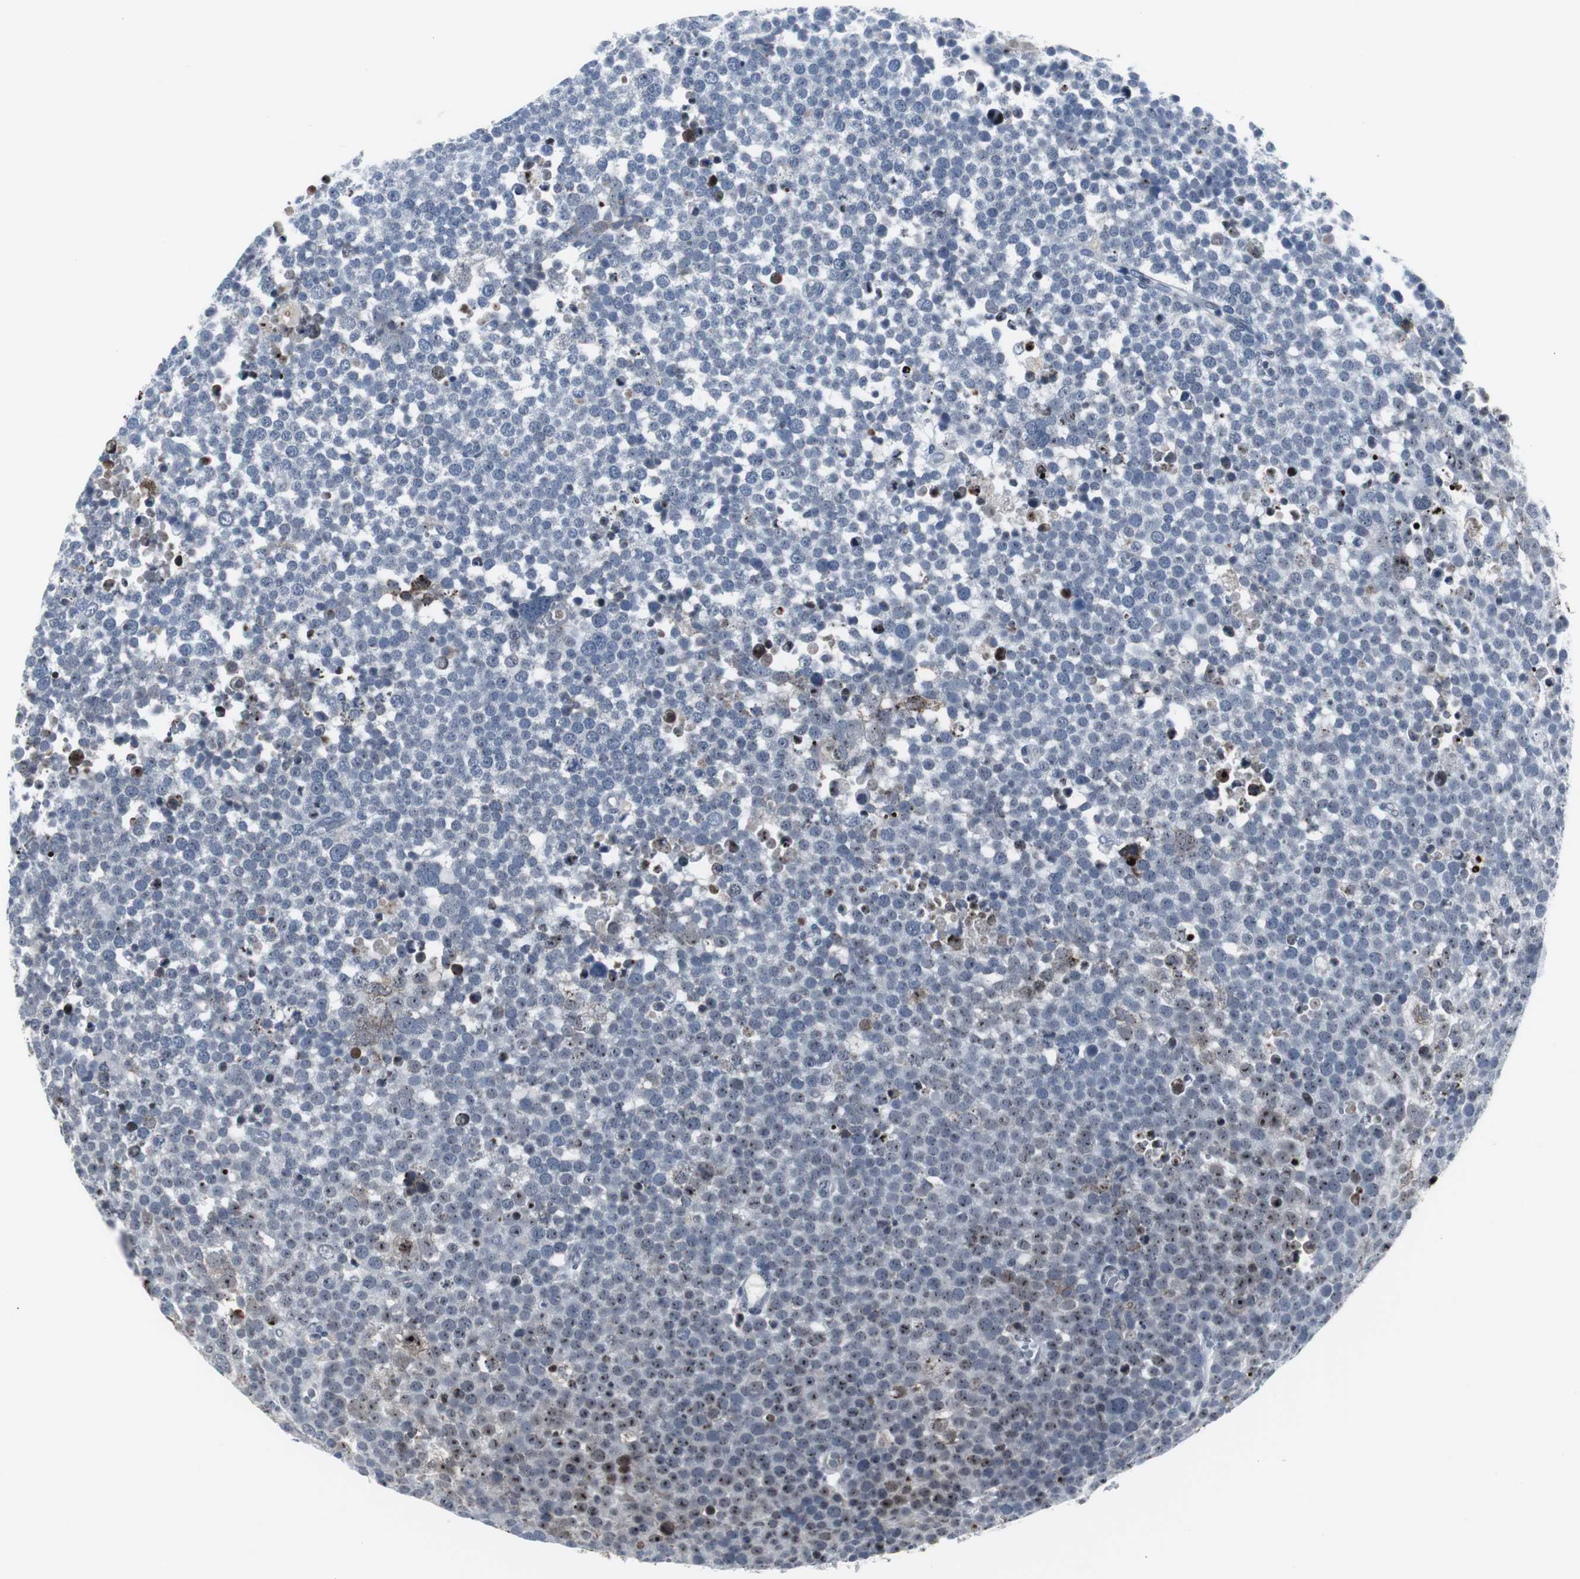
{"staining": {"intensity": "moderate", "quantity": "<25%", "location": "nuclear"}, "tissue": "testis cancer", "cell_type": "Tumor cells", "image_type": "cancer", "snomed": [{"axis": "morphology", "description": "Seminoma, NOS"}, {"axis": "topography", "description": "Testis"}], "caption": "High-magnification brightfield microscopy of testis cancer stained with DAB (3,3'-diaminobenzidine) (brown) and counterstained with hematoxylin (blue). tumor cells exhibit moderate nuclear positivity is present in about<25% of cells. The staining was performed using DAB to visualize the protein expression in brown, while the nuclei were stained in blue with hematoxylin (Magnification: 20x).", "gene": "DOK1", "patient": {"sex": "male", "age": 71}}